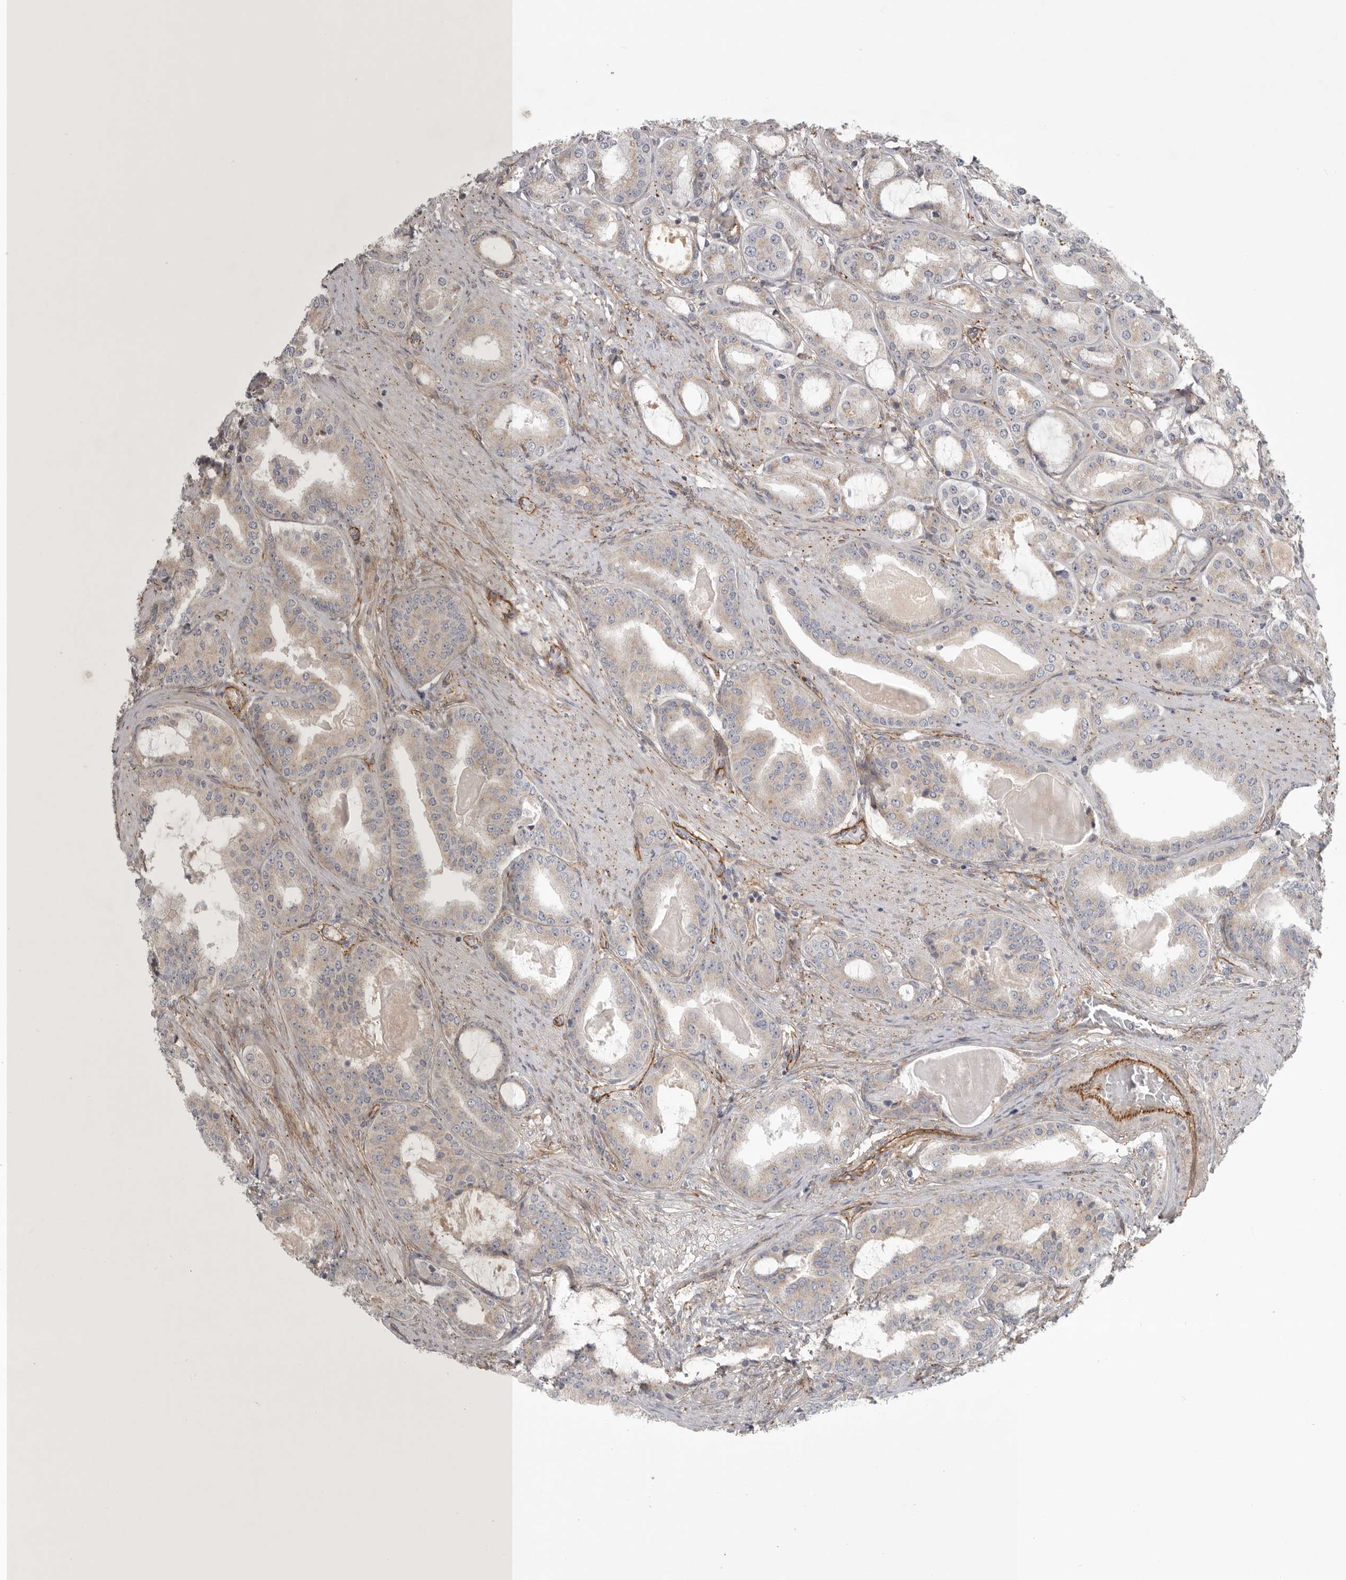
{"staining": {"intensity": "weak", "quantity": "<25%", "location": "cytoplasmic/membranous"}, "tissue": "prostate cancer", "cell_type": "Tumor cells", "image_type": "cancer", "snomed": [{"axis": "morphology", "description": "Adenocarcinoma, High grade"}, {"axis": "topography", "description": "Prostate"}], "caption": "Immunohistochemistry image of neoplastic tissue: human high-grade adenocarcinoma (prostate) stained with DAB (3,3'-diaminobenzidine) displays no significant protein positivity in tumor cells.", "gene": "LONRF1", "patient": {"sex": "male", "age": 60}}